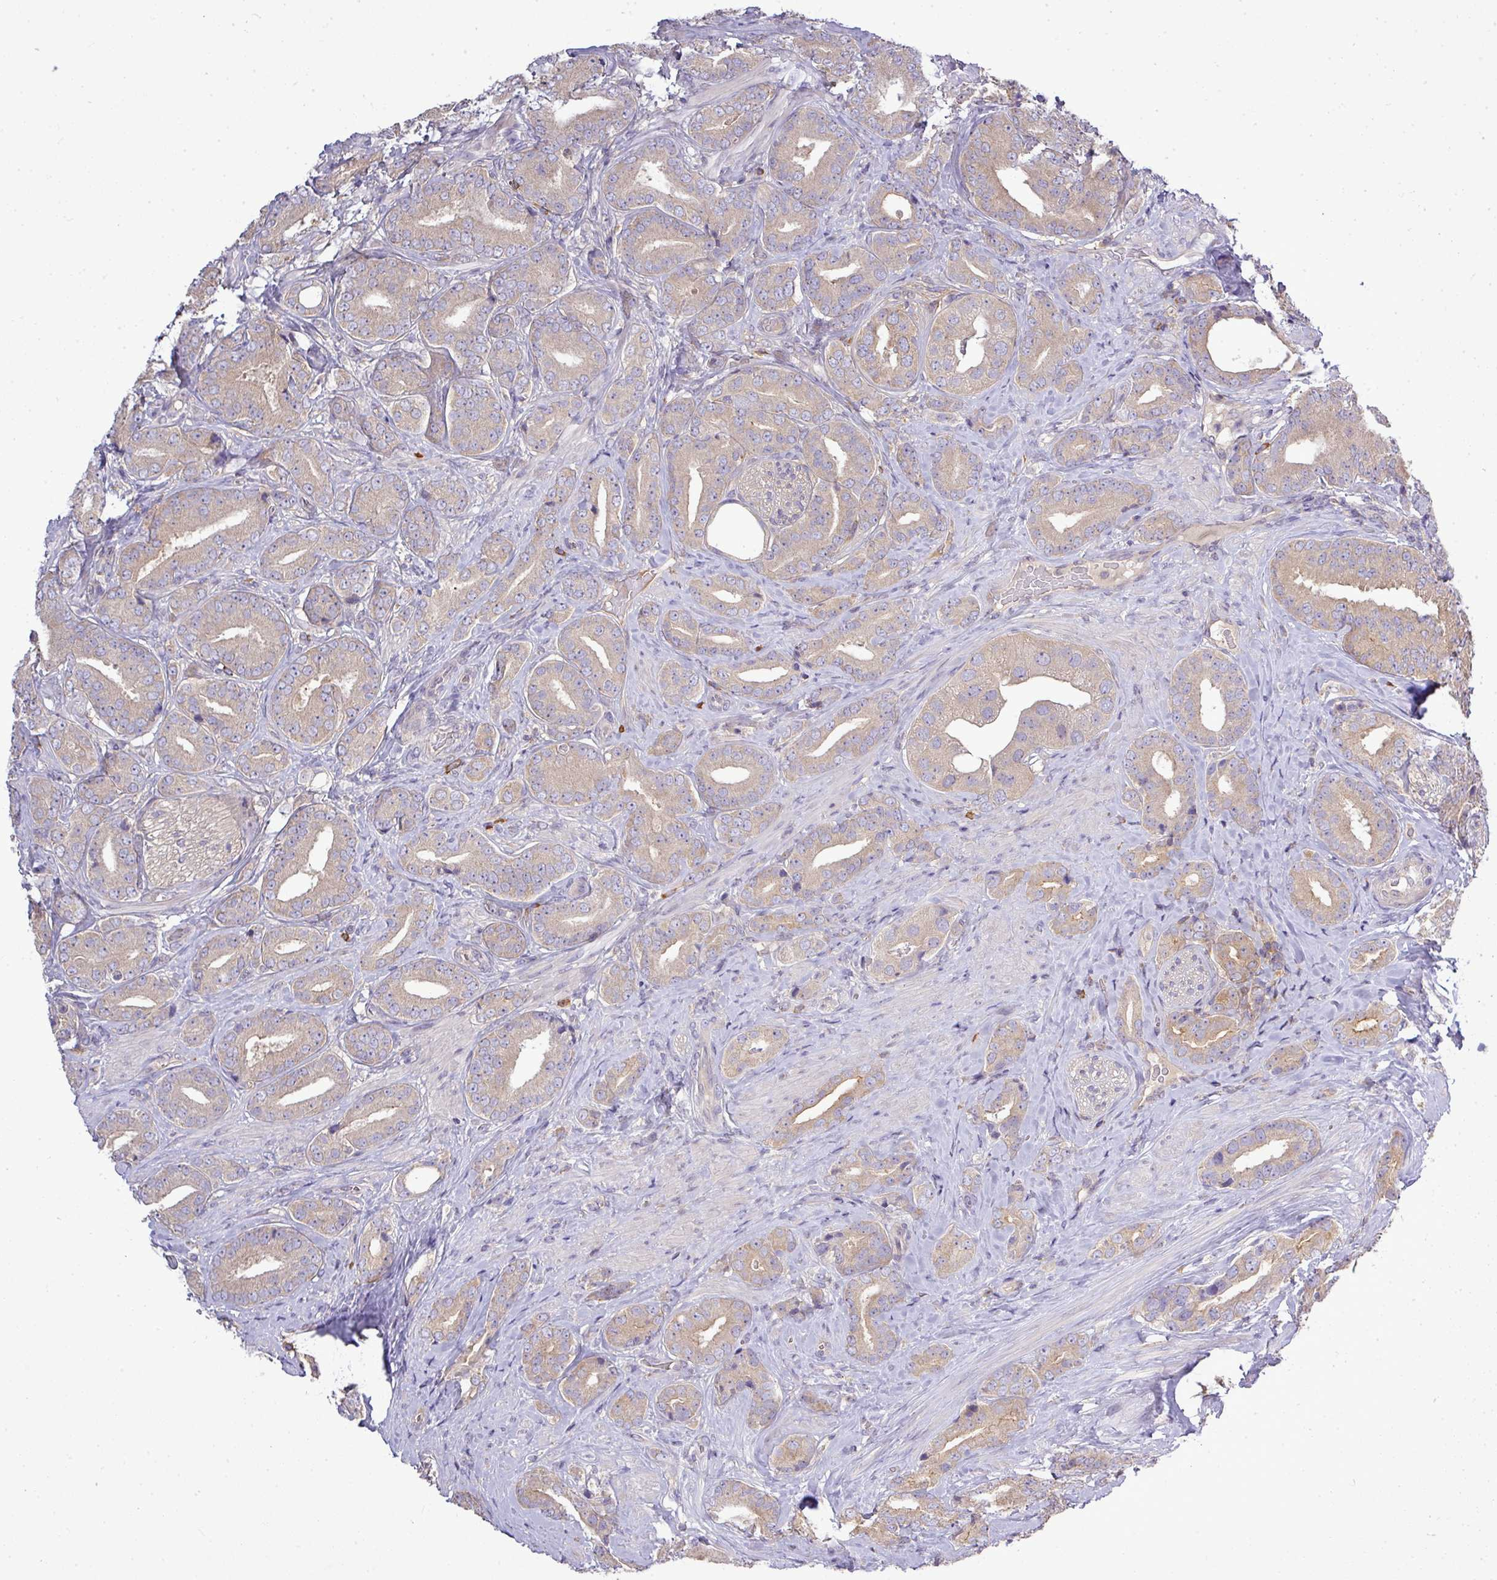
{"staining": {"intensity": "weak", "quantity": "25%-75%", "location": "cytoplasmic/membranous"}, "tissue": "prostate cancer", "cell_type": "Tumor cells", "image_type": "cancer", "snomed": [{"axis": "morphology", "description": "Adenocarcinoma, High grade"}, {"axis": "topography", "description": "Prostate"}], "caption": "Weak cytoplasmic/membranous staining is present in about 25%-75% of tumor cells in prostate cancer. (DAB (3,3'-diaminobenzidine) IHC, brown staining for protein, blue staining for nuclei).", "gene": "STAT5A", "patient": {"sex": "male", "age": 63}}